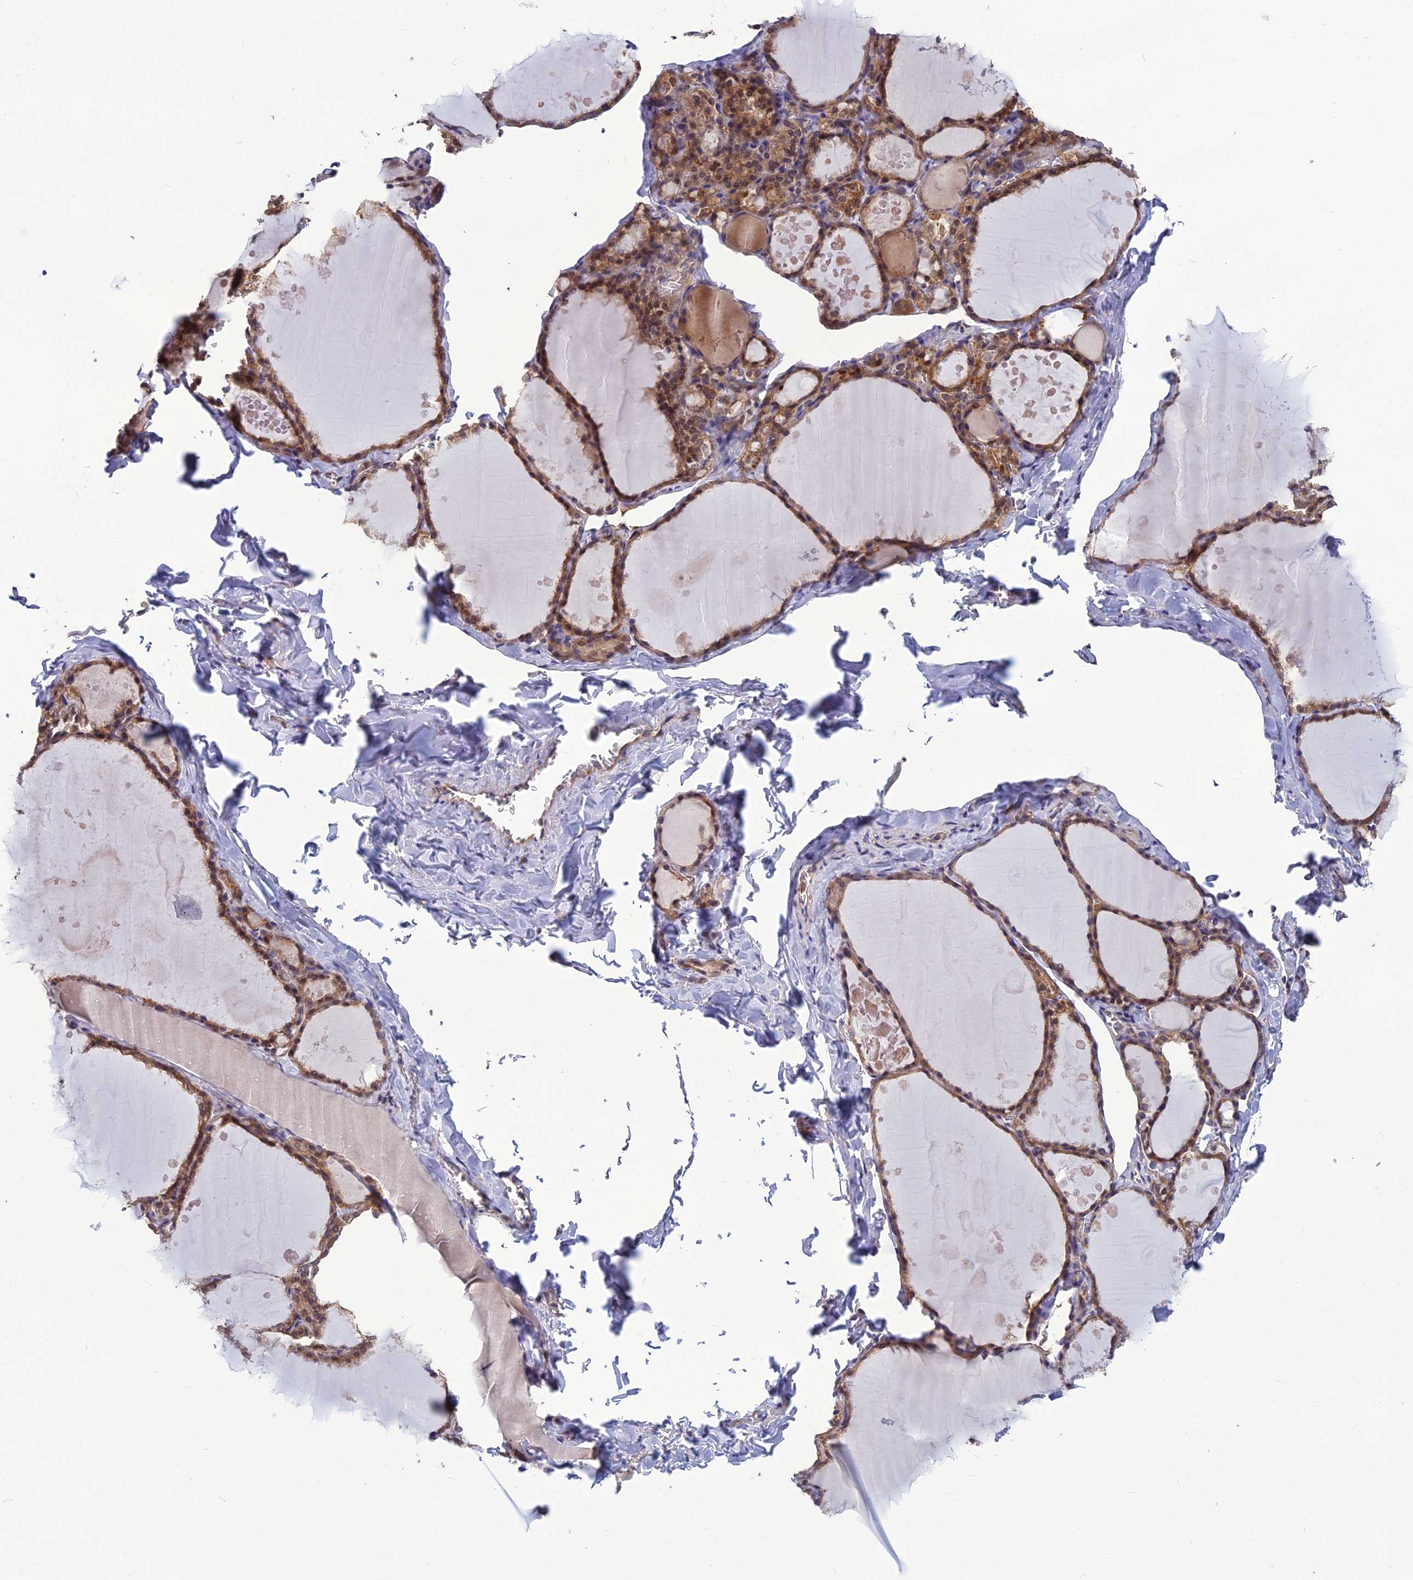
{"staining": {"intensity": "moderate", "quantity": ">75%", "location": "cytoplasmic/membranous"}, "tissue": "thyroid gland", "cell_type": "Glandular cells", "image_type": "normal", "snomed": [{"axis": "morphology", "description": "Normal tissue, NOS"}, {"axis": "topography", "description": "Thyroid gland"}], "caption": "IHC (DAB (3,3'-diaminobenzidine)) staining of benign human thyroid gland demonstrates moderate cytoplasmic/membranous protein positivity in about >75% of glandular cells. (Stains: DAB (3,3'-diaminobenzidine) in brown, nuclei in blue, Microscopy: brightfield microscopy at high magnification).", "gene": "PSMF1", "patient": {"sex": "male", "age": 56}}